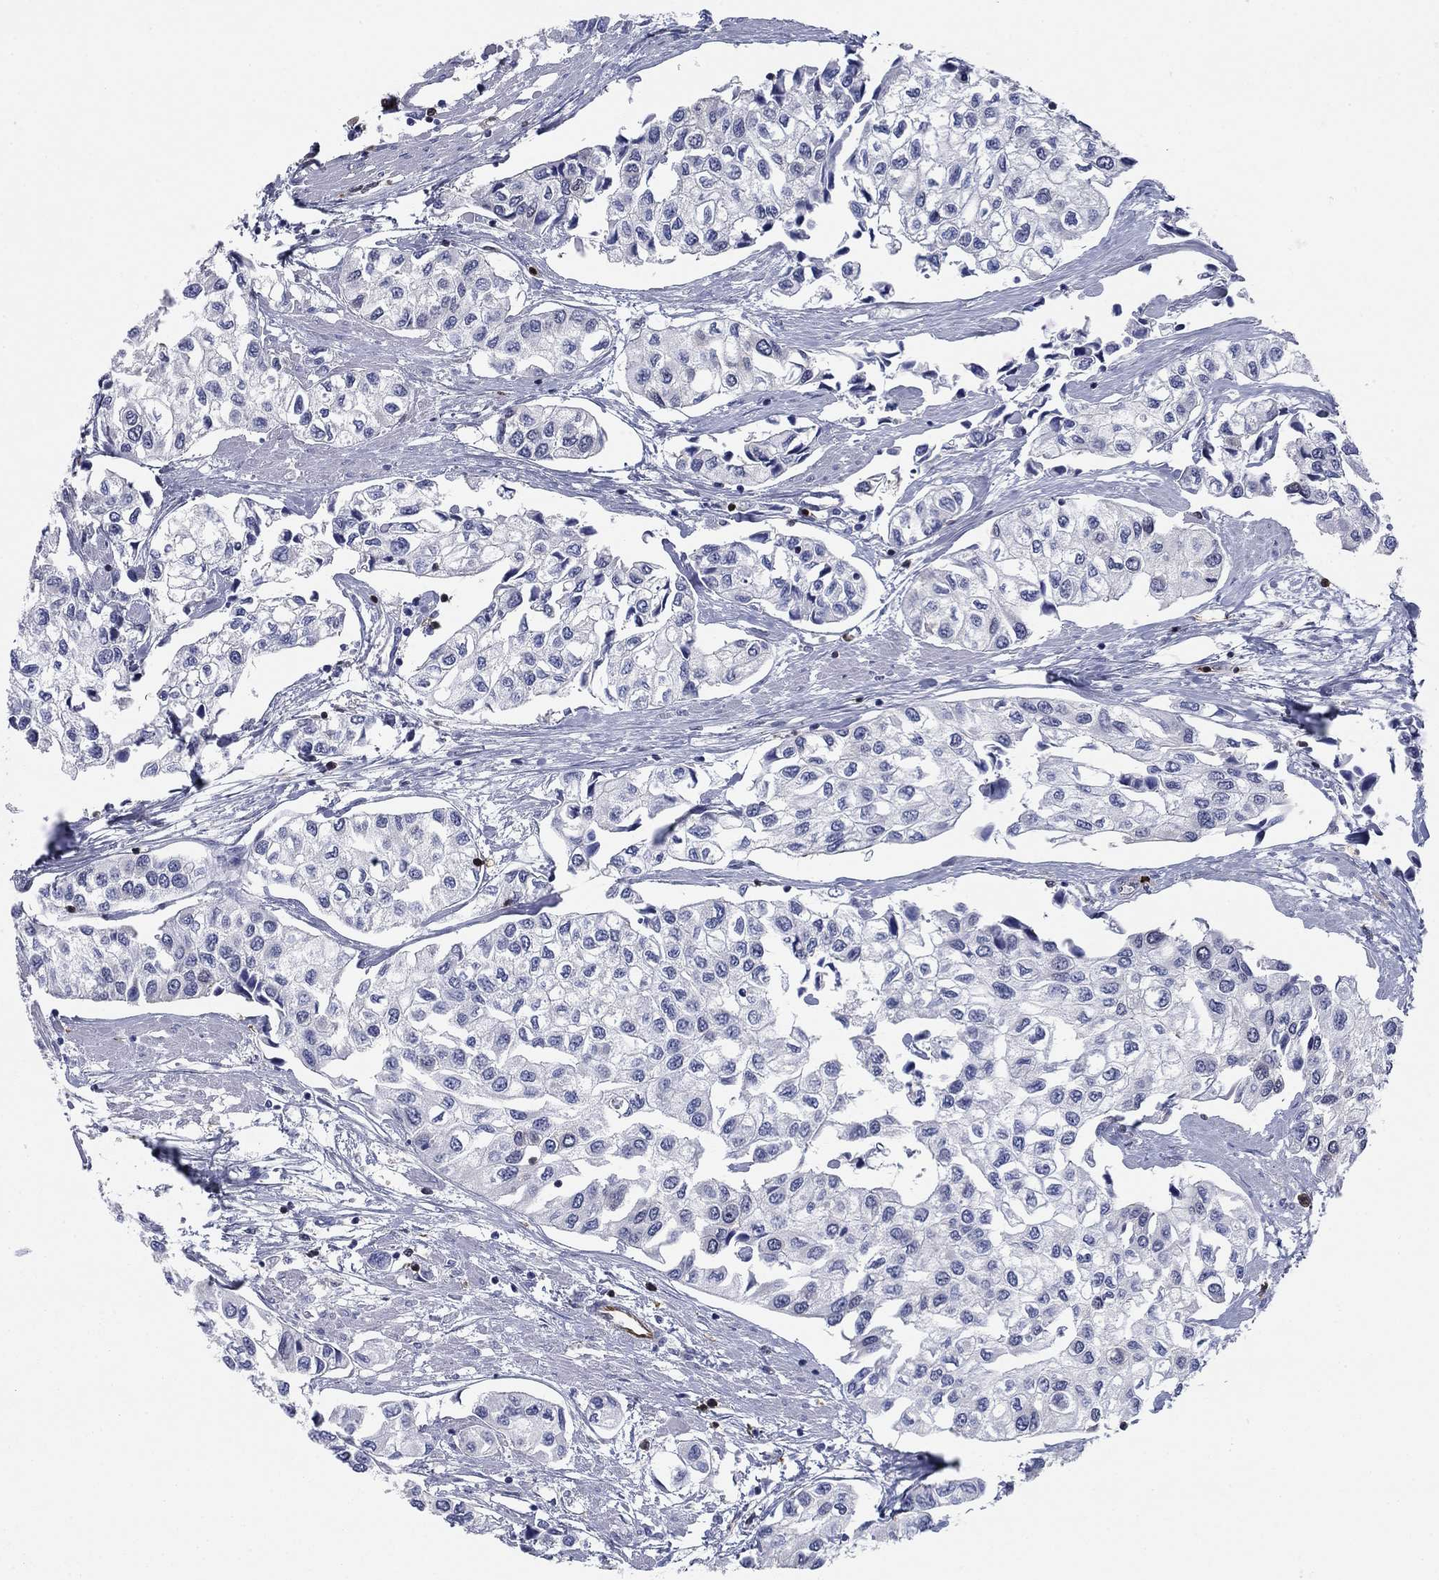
{"staining": {"intensity": "negative", "quantity": "none", "location": "none"}, "tissue": "urothelial cancer", "cell_type": "Tumor cells", "image_type": "cancer", "snomed": [{"axis": "morphology", "description": "Urothelial carcinoma, High grade"}, {"axis": "topography", "description": "Urinary bladder"}], "caption": "A micrograph of urothelial cancer stained for a protein reveals no brown staining in tumor cells.", "gene": "STMN1", "patient": {"sex": "male", "age": 73}}